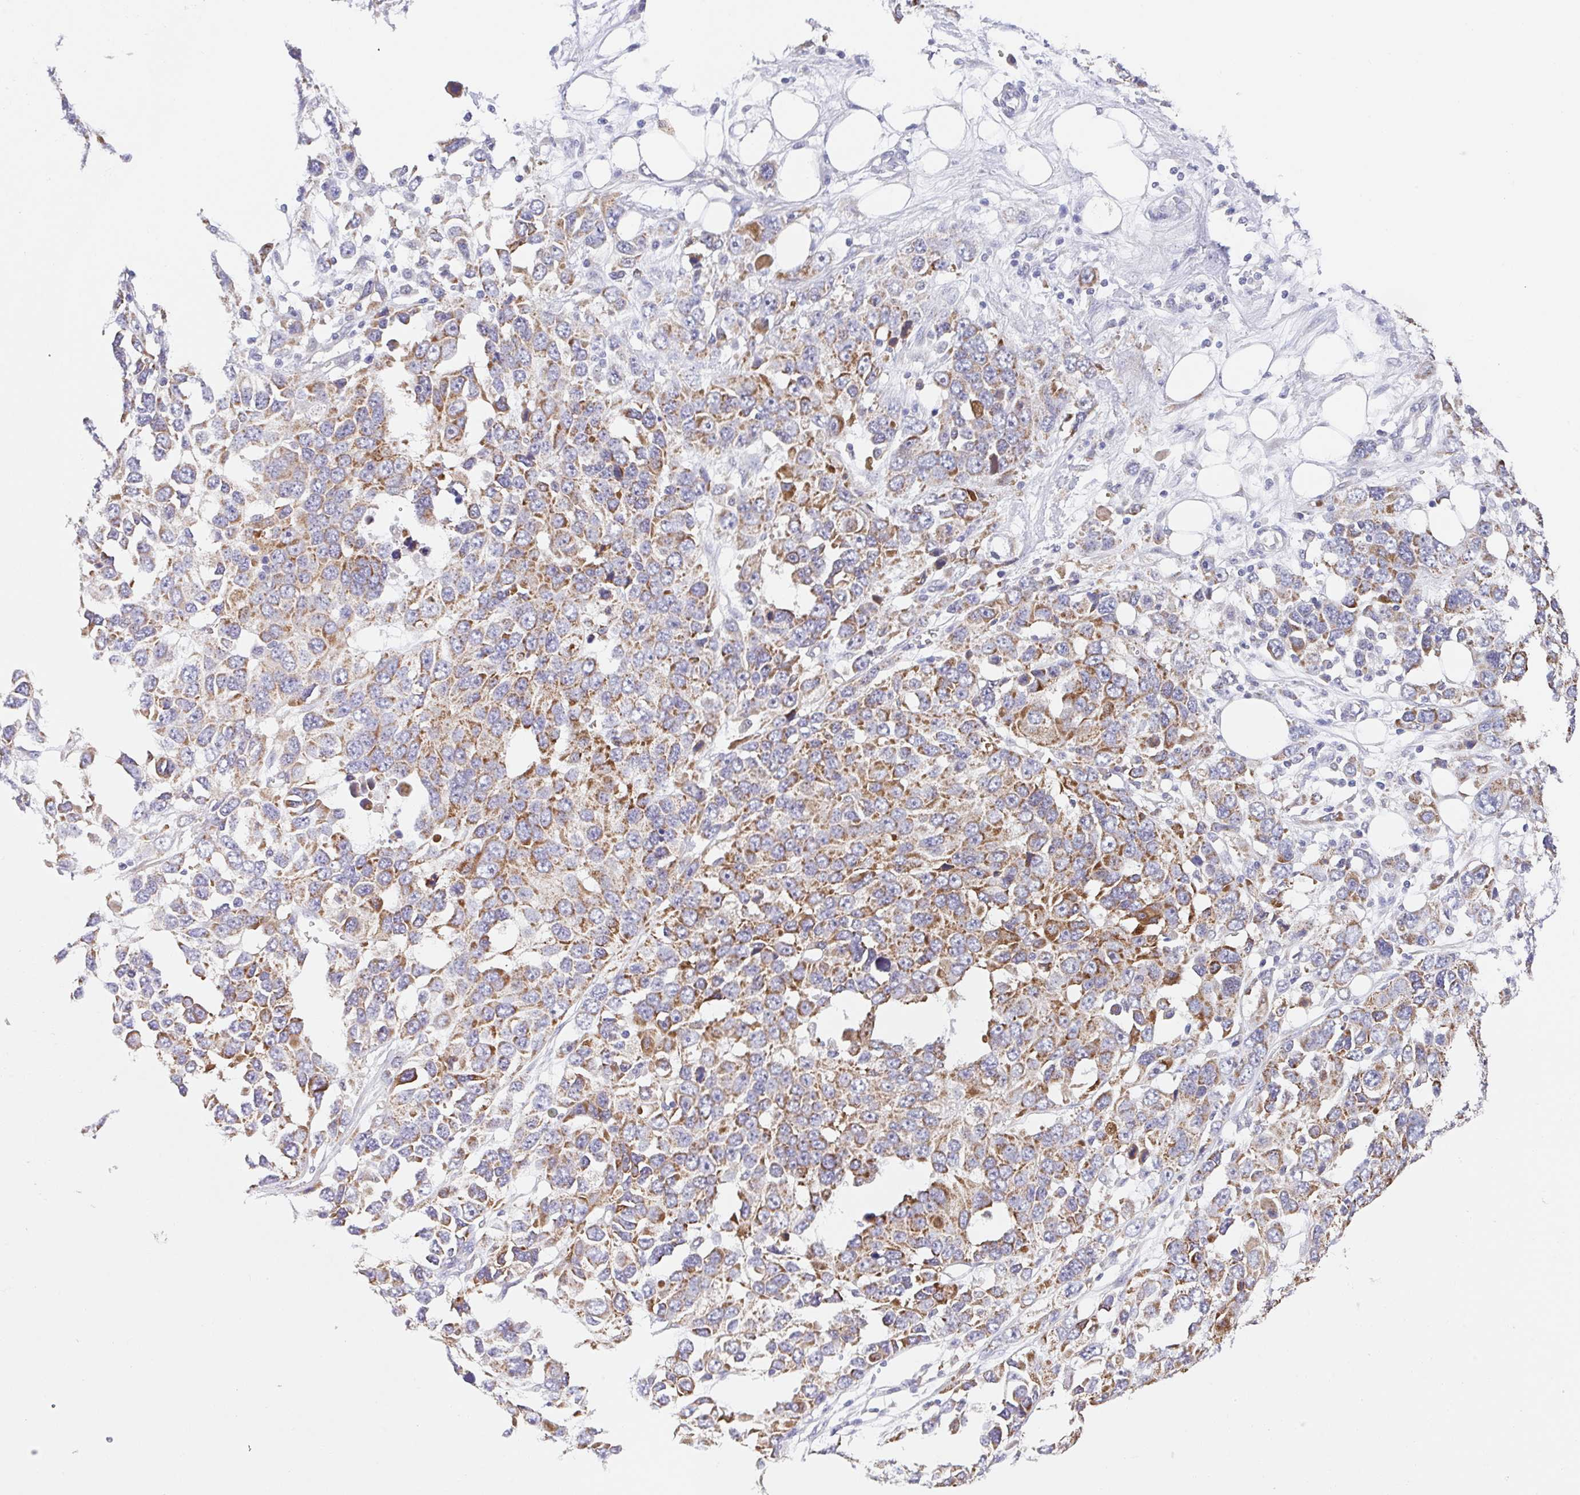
{"staining": {"intensity": "moderate", "quantity": ">75%", "location": "cytoplasmic/membranous"}, "tissue": "ovarian cancer", "cell_type": "Tumor cells", "image_type": "cancer", "snomed": [{"axis": "morphology", "description": "Cystadenocarcinoma, serous, NOS"}, {"axis": "topography", "description": "Ovary"}], "caption": "This histopathology image displays immunohistochemistry staining of ovarian cancer, with medium moderate cytoplasmic/membranous staining in approximately >75% of tumor cells.", "gene": "TSPAN31", "patient": {"sex": "female", "age": 76}}